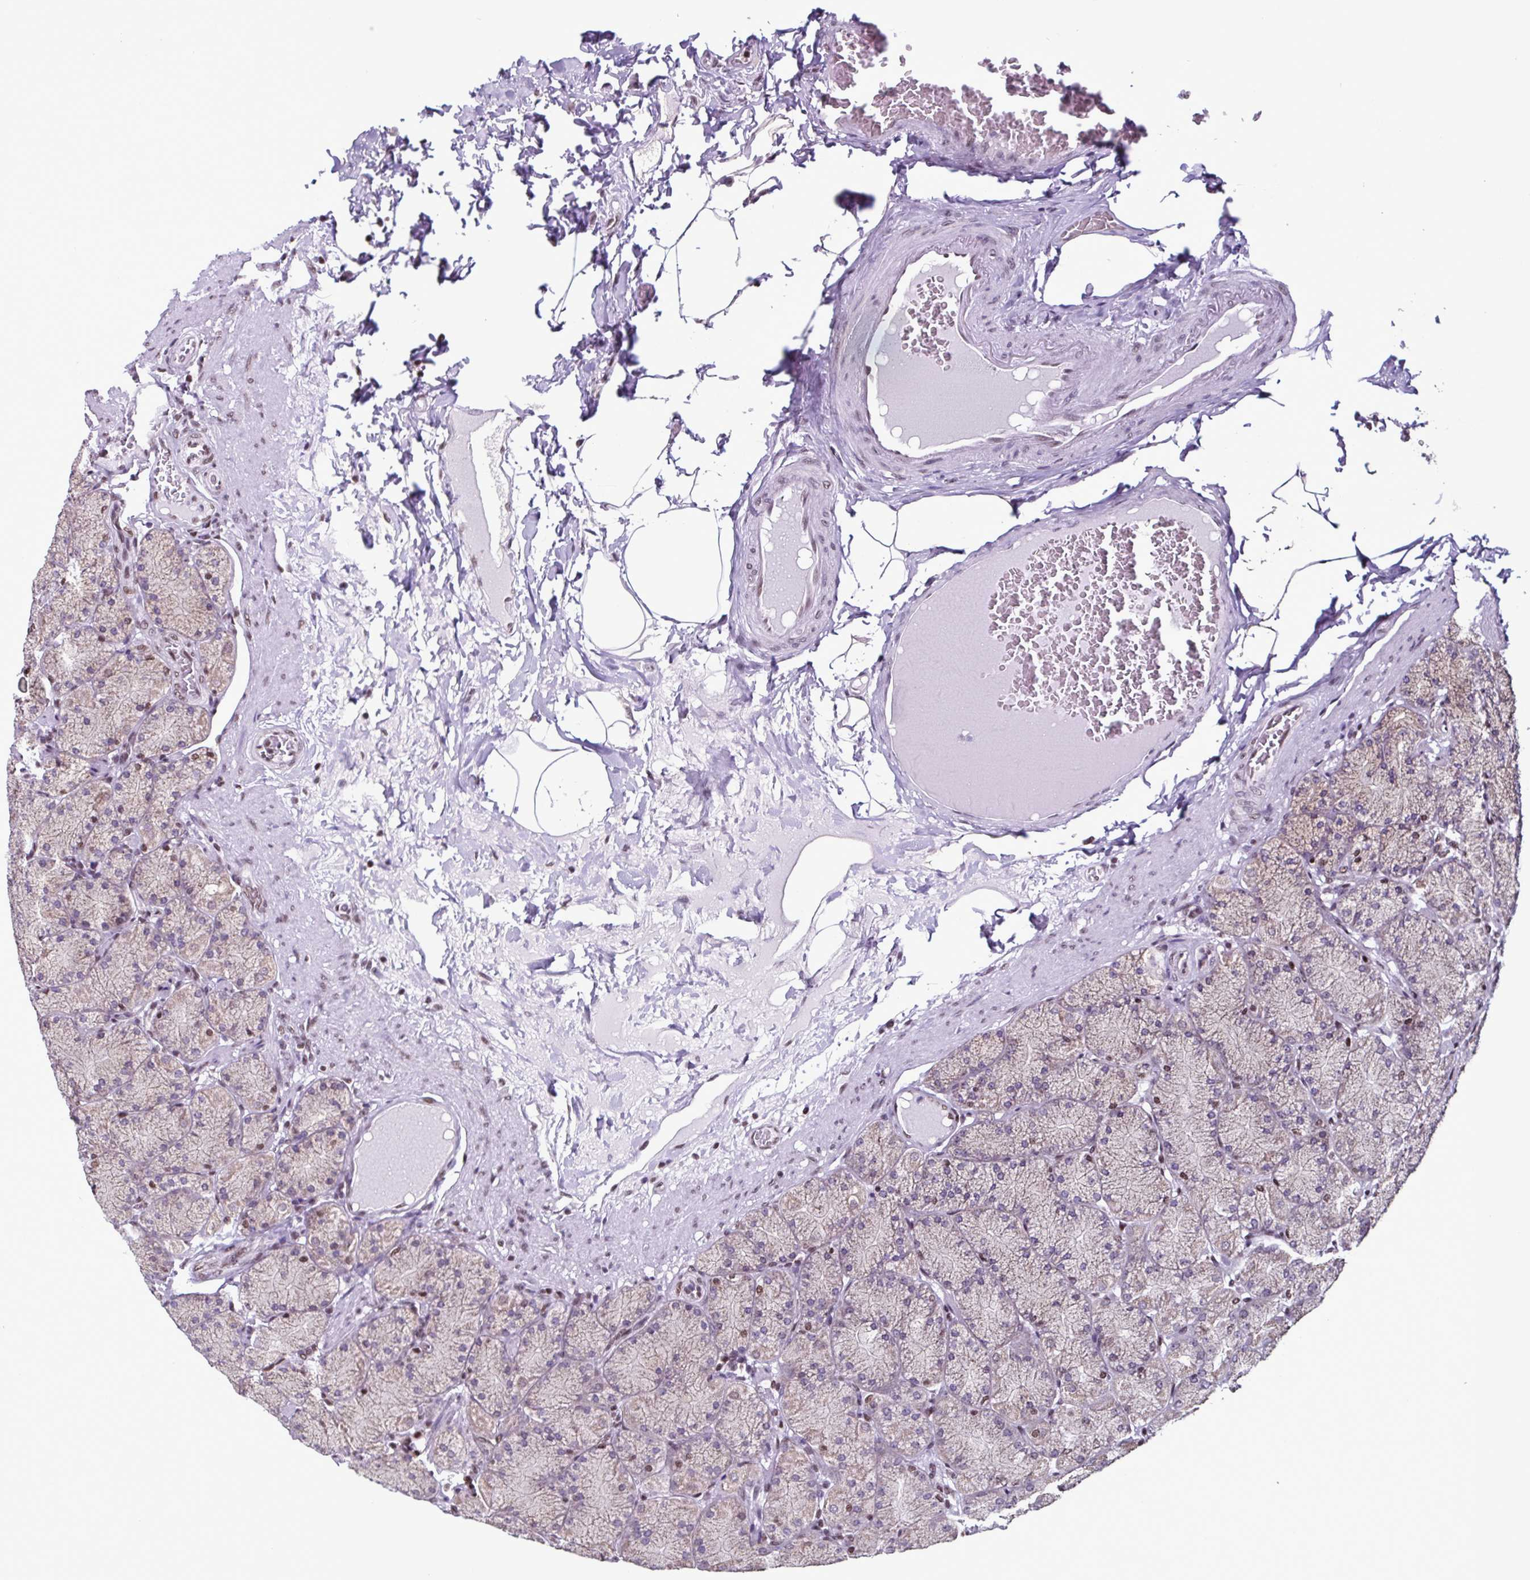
{"staining": {"intensity": "moderate", "quantity": "25%-75%", "location": "cytoplasmic/membranous,nuclear"}, "tissue": "stomach", "cell_type": "Glandular cells", "image_type": "normal", "snomed": [{"axis": "morphology", "description": "Normal tissue, NOS"}, {"axis": "topography", "description": "Stomach, upper"}], "caption": "The micrograph reveals immunohistochemical staining of normal stomach. There is moderate cytoplasmic/membranous,nuclear positivity is seen in approximately 25%-75% of glandular cells.", "gene": "TIMM21", "patient": {"sex": "female", "age": 56}}